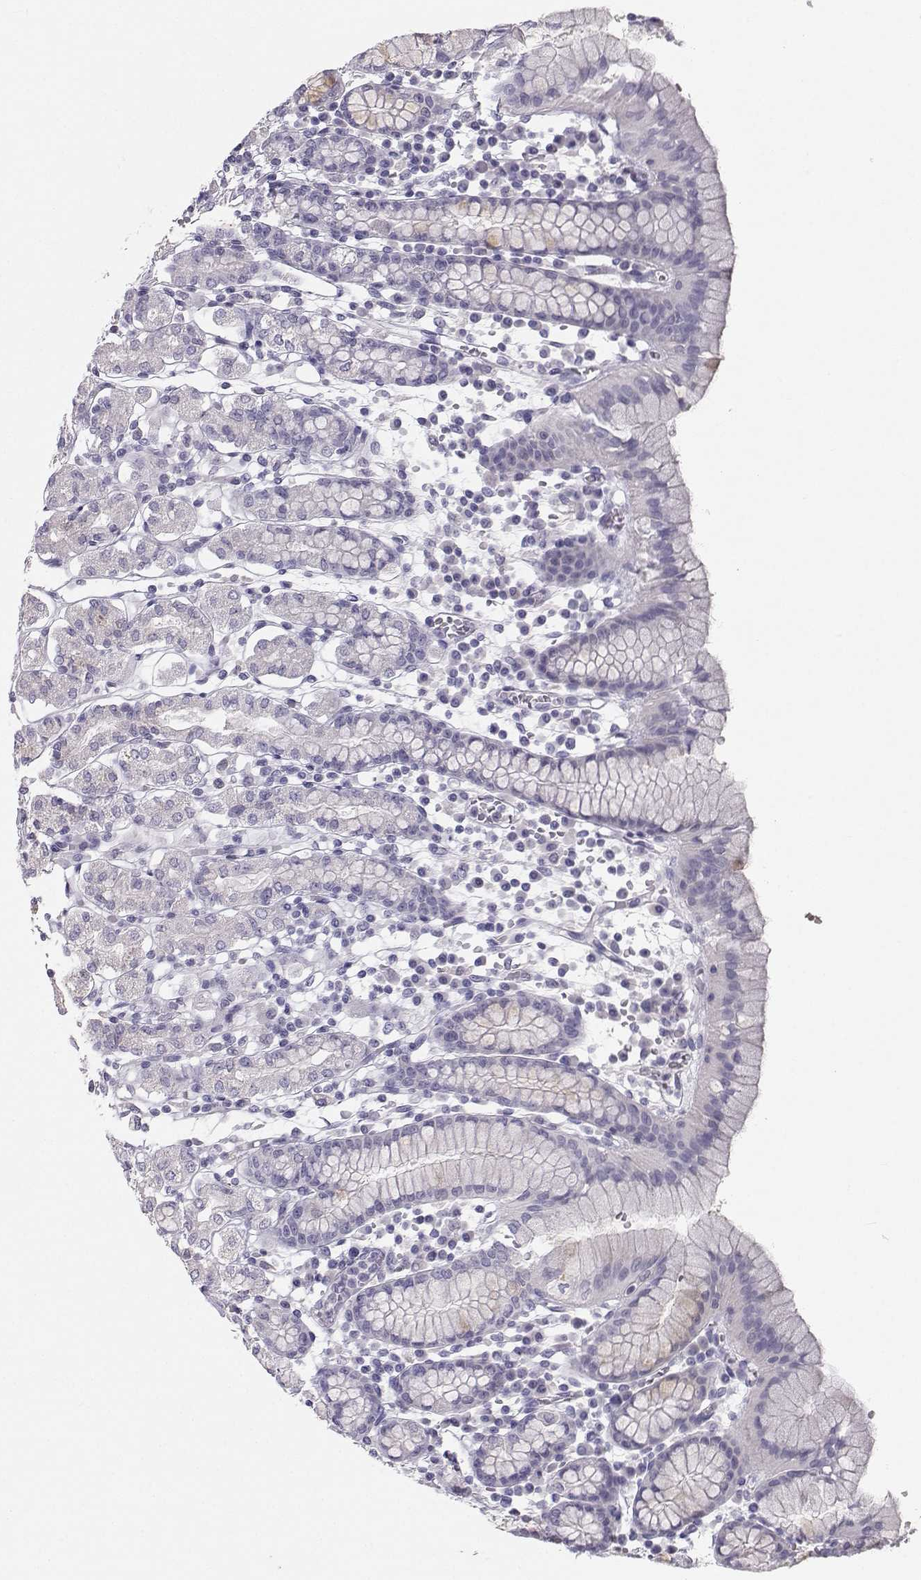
{"staining": {"intensity": "negative", "quantity": "none", "location": "none"}, "tissue": "stomach", "cell_type": "Glandular cells", "image_type": "normal", "snomed": [{"axis": "morphology", "description": "Normal tissue, NOS"}, {"axis": "topography", "description": "Stomach, upper"}, {"axis": "topography", "description": "Stomach"}], "caption": "Immunohistochemistry (IHC) photomicrograph of benign human stomach stained for a protein (brown), which shows no staining in glandular cells. (Stains: DAB (3,3'-diaminobenzidine) immunohistochemistry with hematoxylin counter stain, Microscopy: brightfield microscopy at high magnification).", "gene": "SYCE1", "patient": {"sex": "male", "age": 62}}